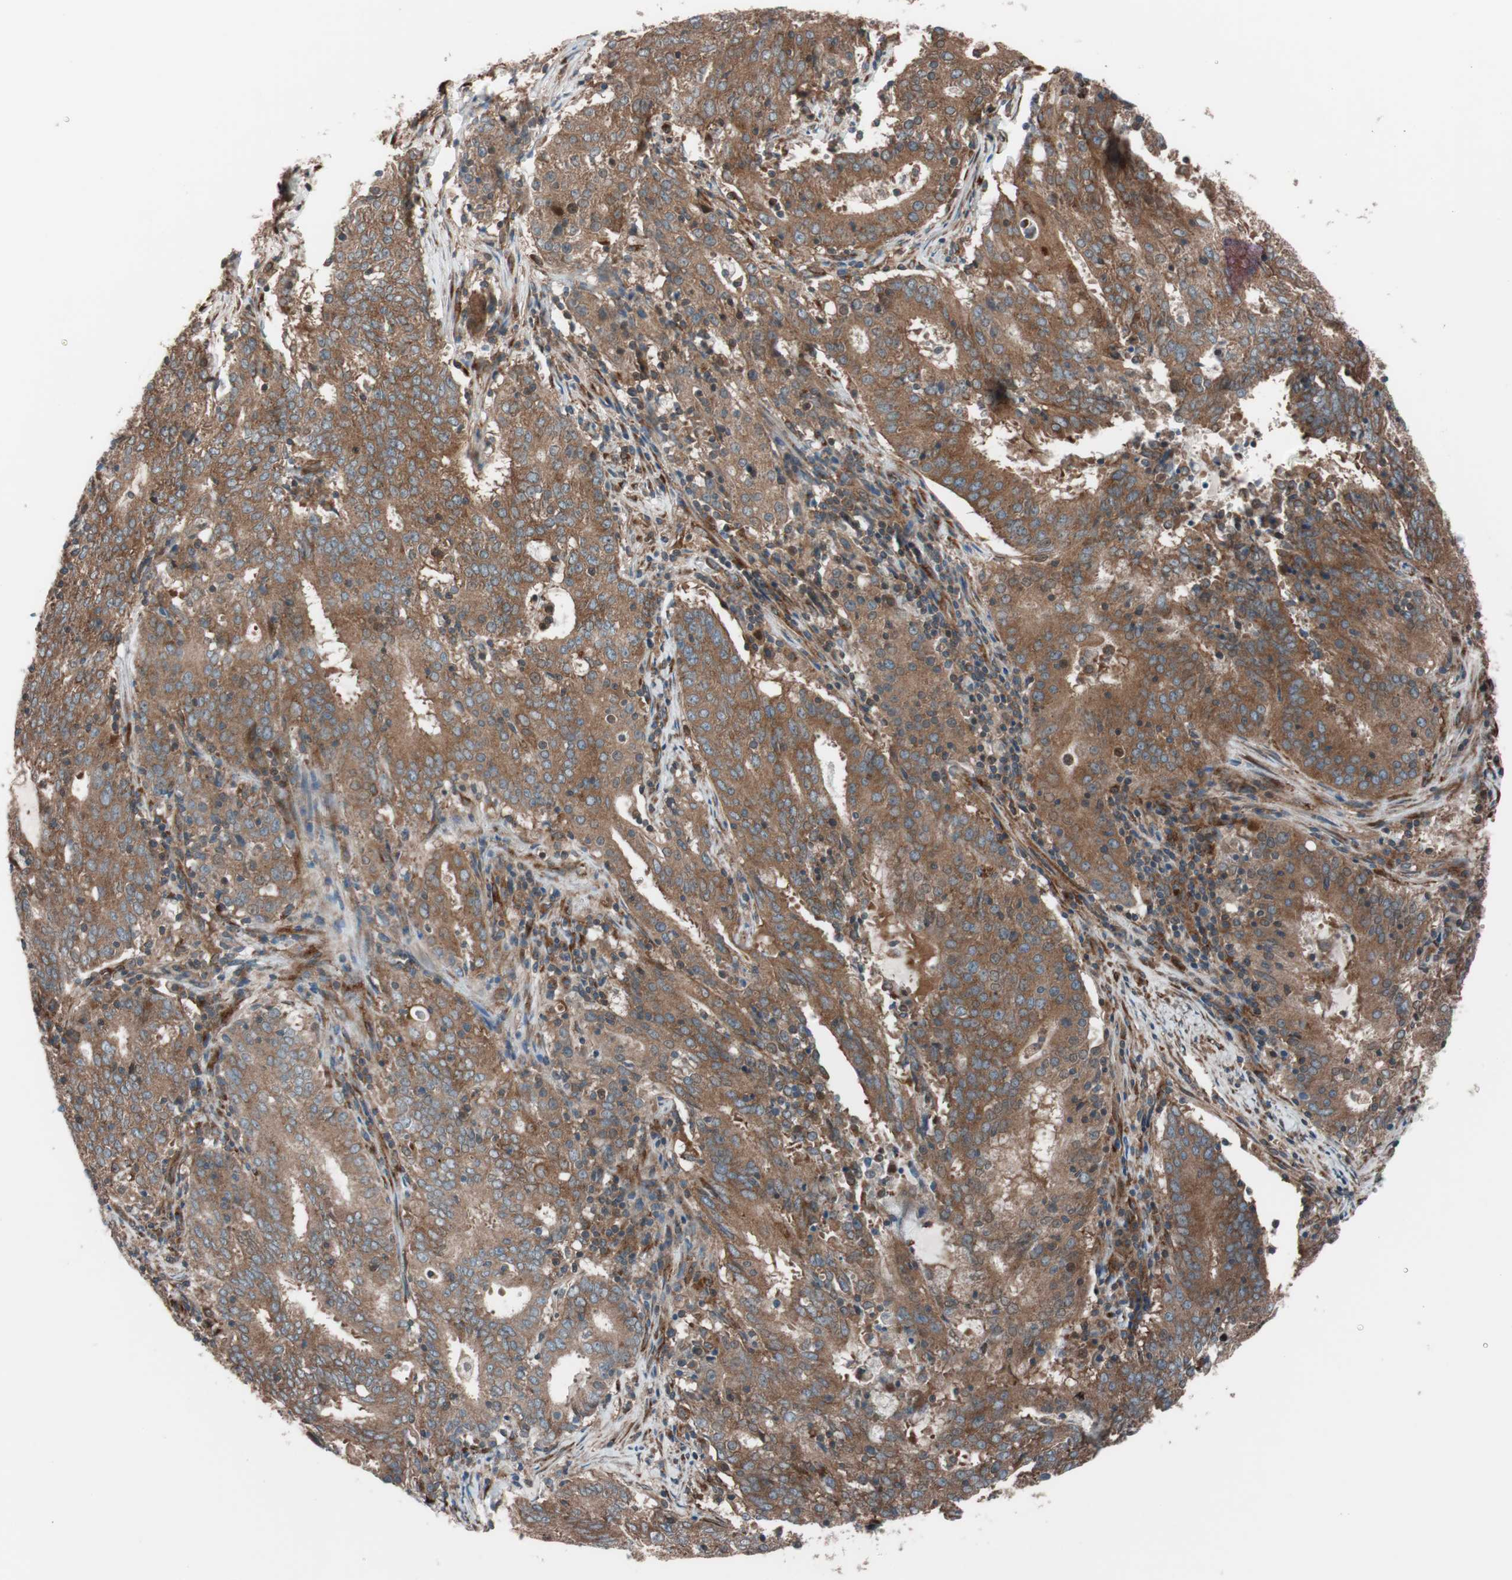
{"staining": {"intensity": "strong", "quantity": ">75%", "location": "cytoplasmic/membranous"}, "tissue": "cervical cancer", "cell_type": "Tumor cells", "image_type": "cancer", "snomed": [{"axis": "morphology", "description": "Adenocarcinoma, NOS"}, {"axis": "topography", "description": "Cervix"}], "caption": "Cervical cancer (adenocarcinoma) stained for a protein (brown) reveals strong cytoplasmic/membranous positive positivity in about >75% of tumor cells.", "gene": "SEC31A", "patient": {"sex": "female", "age": 44}}